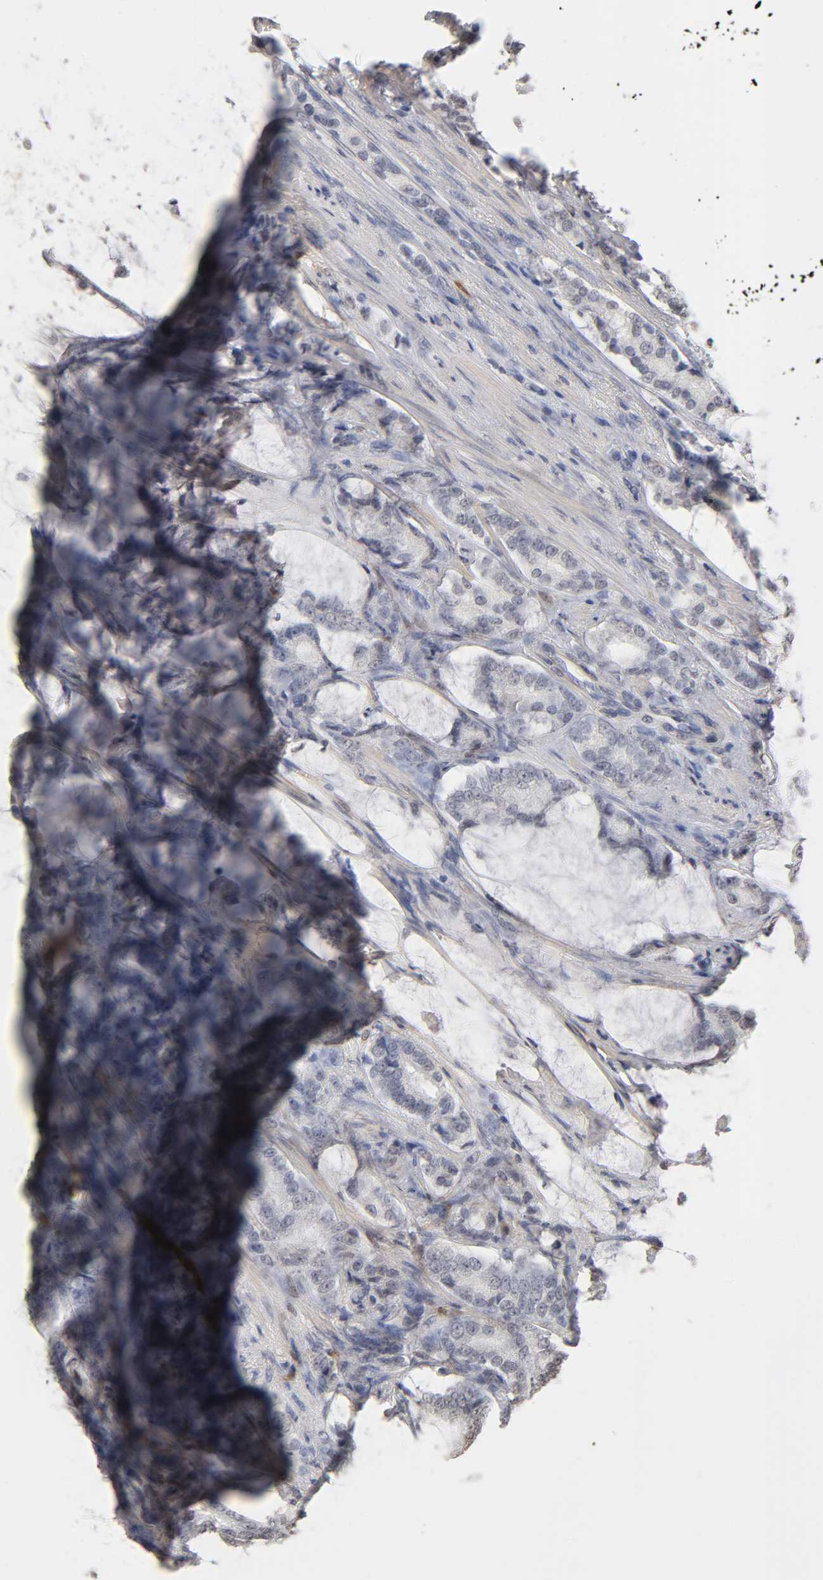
{"staining": {"intensity": "weak", "quantity": "<25%", "location": "nuclear"}, "tissue": "prostate cancer", "cell_type": "Tumor cells", "image_type": "cancer", "snomed": [{"axis": "morphology", "description": "Adenocarcinoma, Low grade"}, {"axis": "topography", "description": "Prostate"}], "caption": "IHC histopathology image of adenocarcinoma (low-grade) (prostate) stained for a protein (brown), which demonstrates no positivity in tumor cells.", "gene": "CRABP2", "patient": {"sex": "male", "age": 58}}